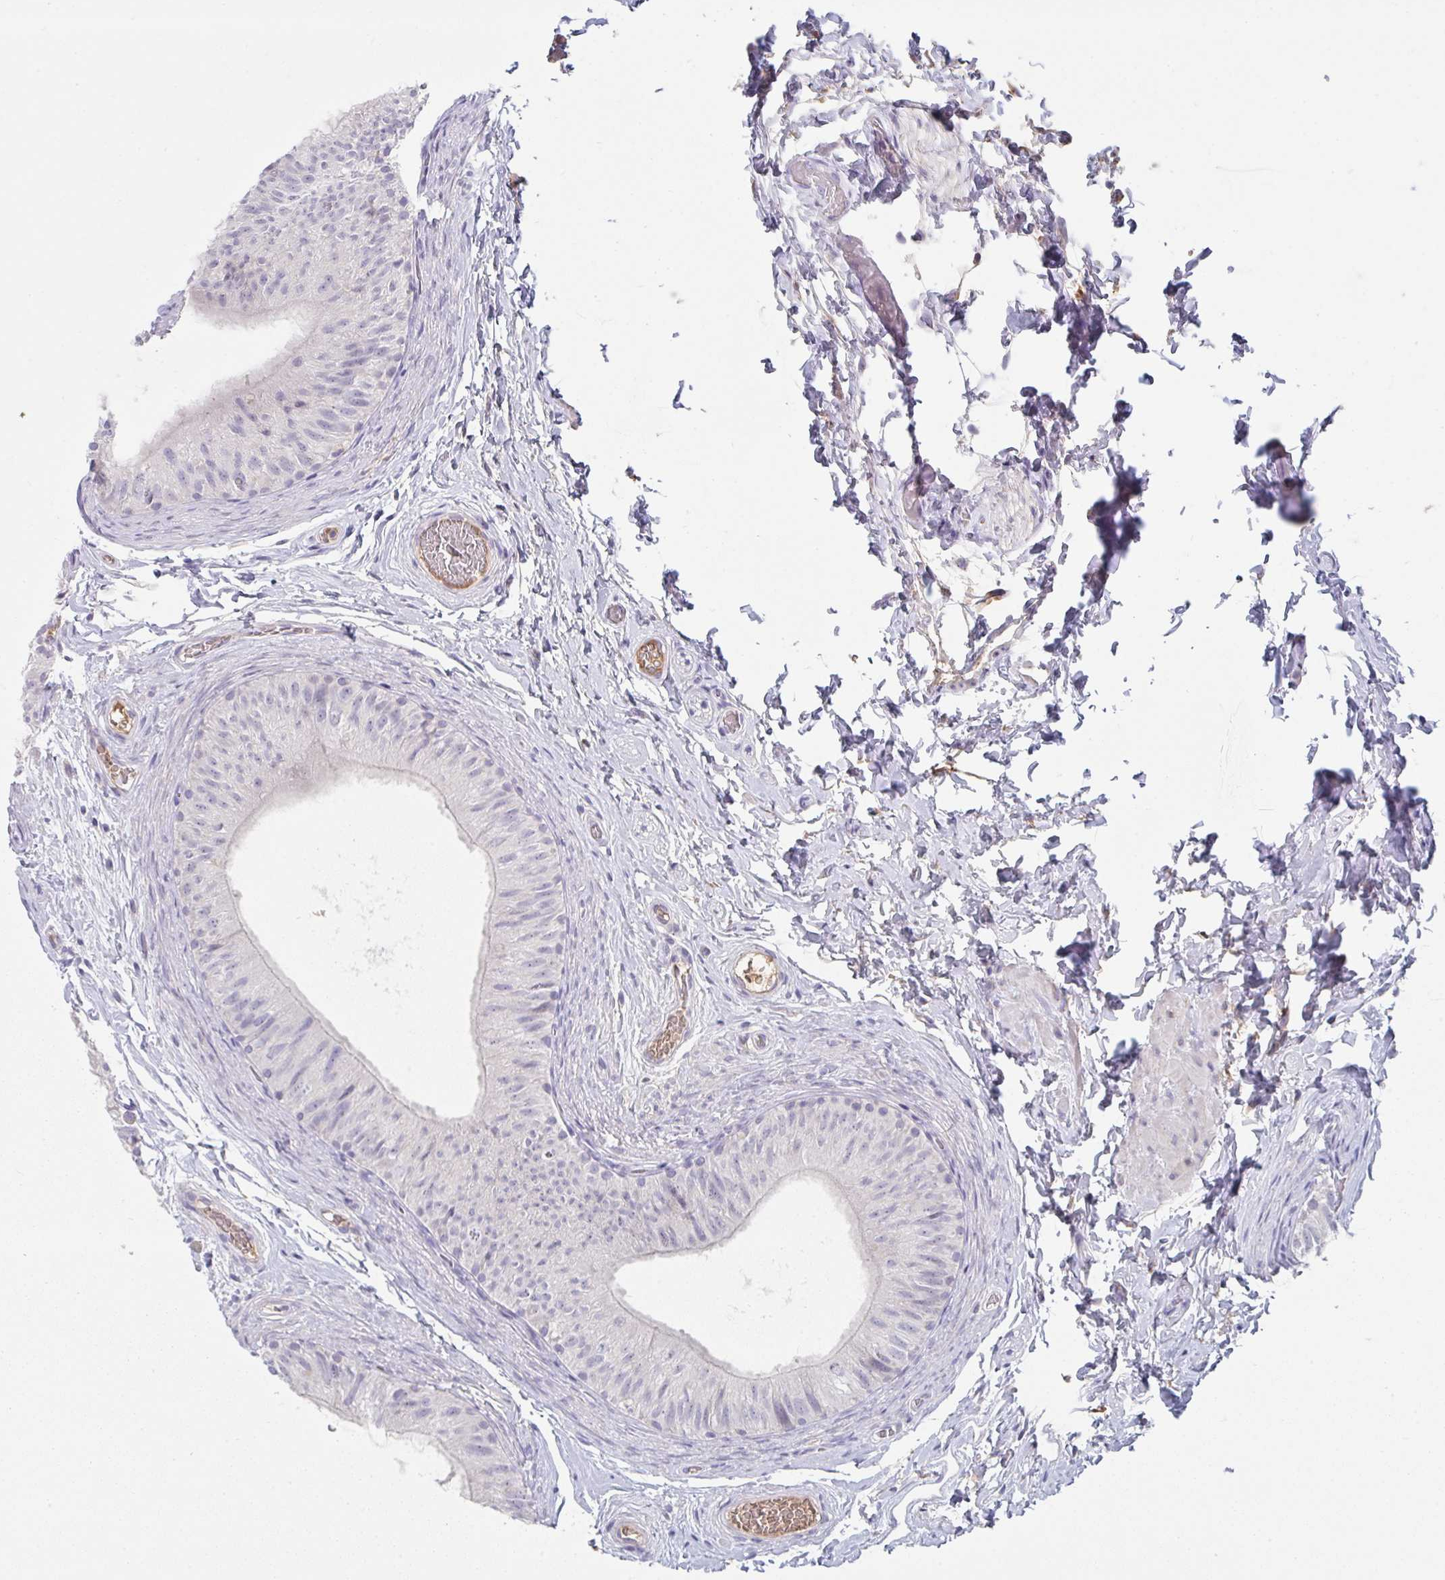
{"staining": {"intensity": "negative", "quantity": "none", "location": "none"}, "tissue": "epididymis", "cell_type": "Glandular cells", "image_type": "normal", "snomed": [{"axis": "morphology", "description": "Normal tissue, NOS"}, {"axis": "topography", "description": "Epididymis, spermatic cord, NOS"}, {"axis": "topography", "description": "Epididymis"}], "caption": "Immunohistochemistry (IHC) image of normal epididymis: human epididymis stained with DAB (3,3'-diaminobenzidine) demonstrates no significant protein staining in glandular cells. (Immunohistochemistry (IHC), brightfield microscopy, high magnification).", "gene": "HGFAC", "patient": {"sex": "male", "age": 31}}